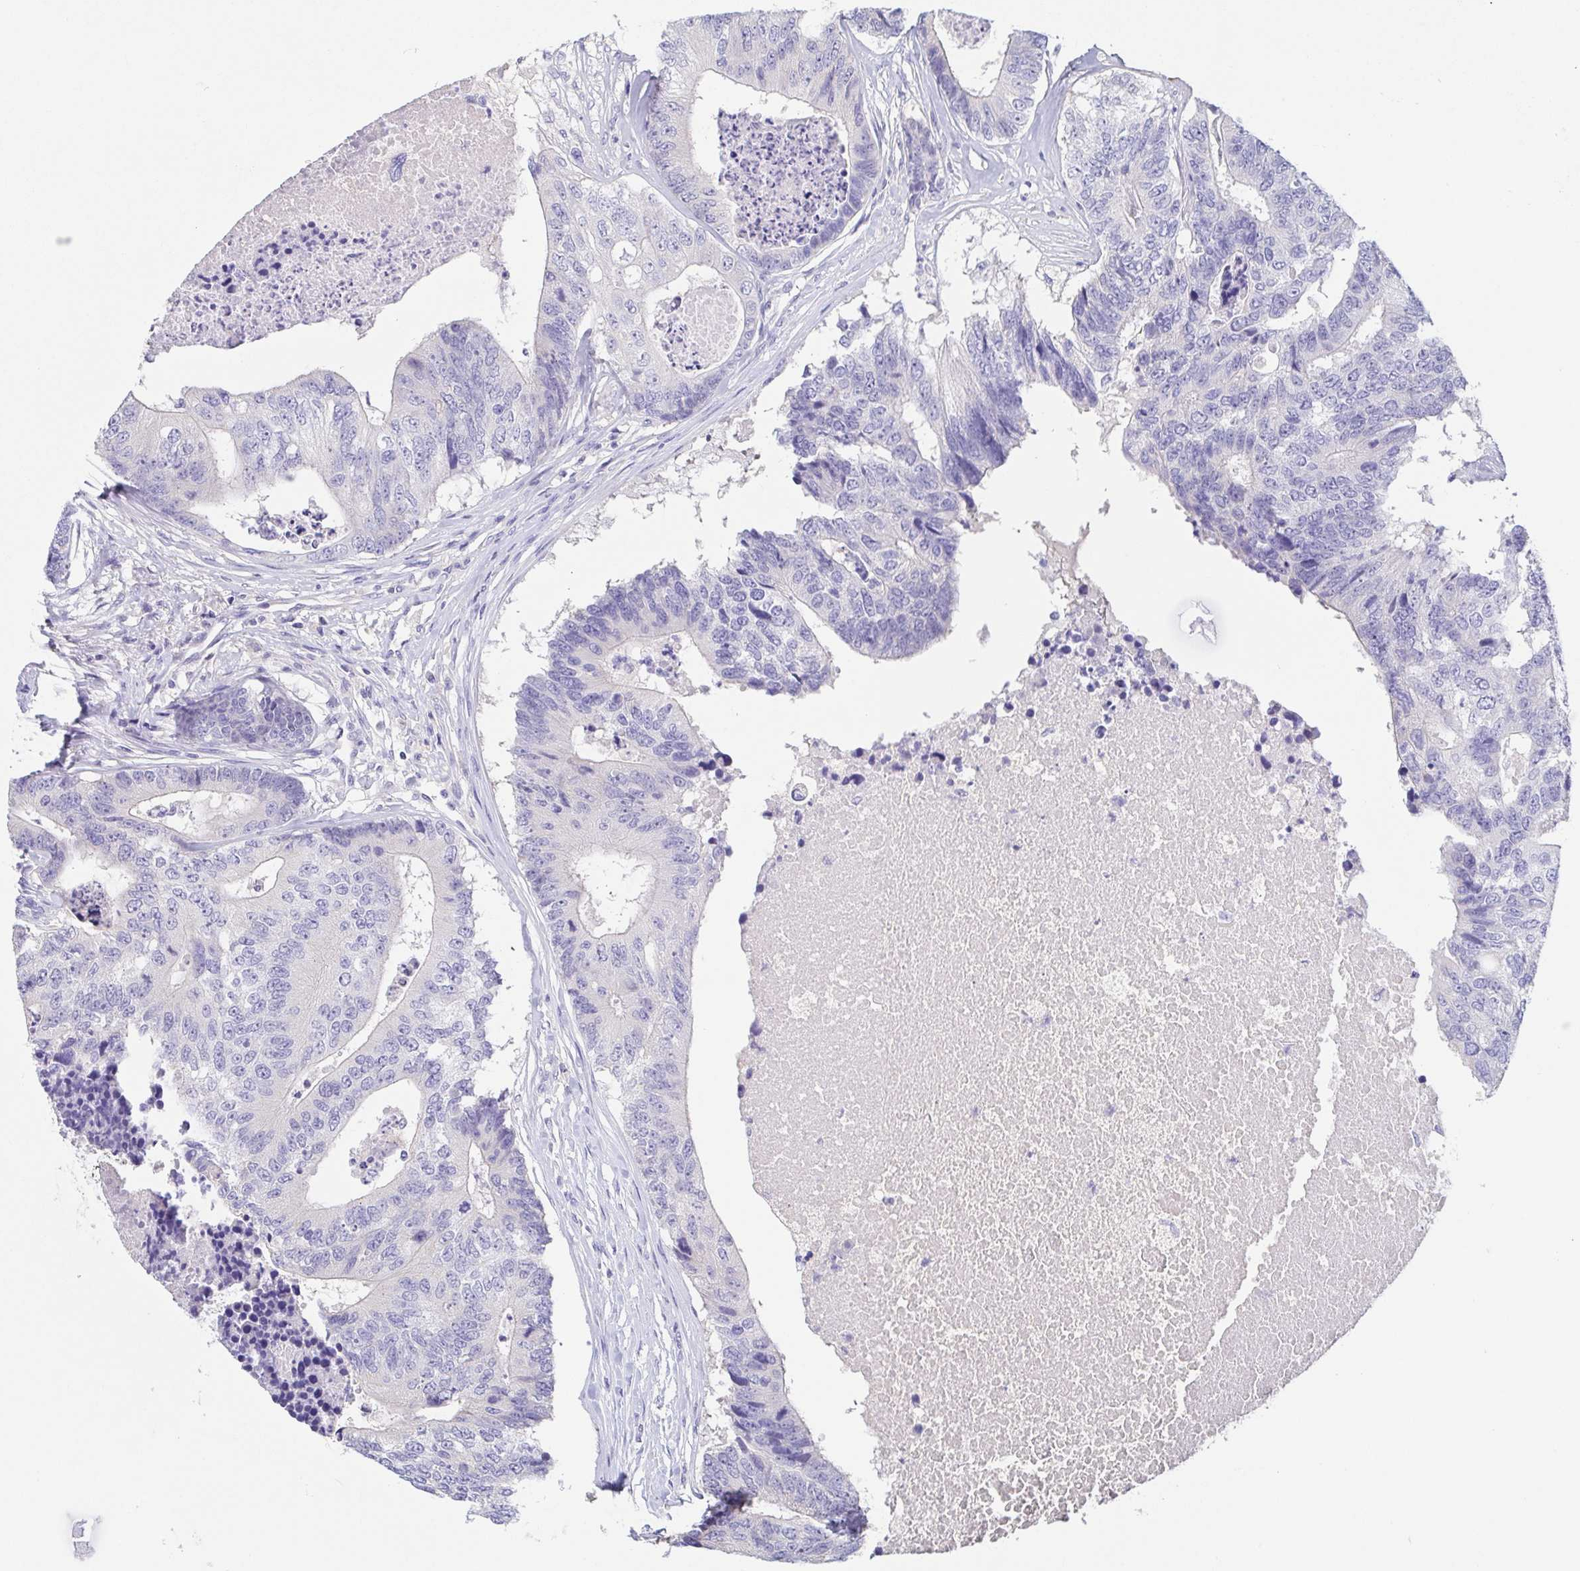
{"staining": {"intensity": "negative", "quantity": "none", "location": "none"}, "tissue": "colorectal cancer", "cell_type": "Tumor cells", "image_type": "cancer", "snomed": [{"axis": "morphology", "description": "Adenocarcinoma, NOS"}, {"axis": "topography", "description": "Colon"}], "caption": "This photomicrograph is of colorectal cancer (adenocarcinoma) stained with immunohistochemistry (IHC) to label a protein in brown with the nuclei are counter-stained blue. There is no staining in tumor cells. (DAB (3,3'-diaminobenzidine) immunohistochemistry (IHC) visualized using brightfield microscopy, high magnification).", "gene": "TREH", "patient": {"sex": "female", "age": 67}}